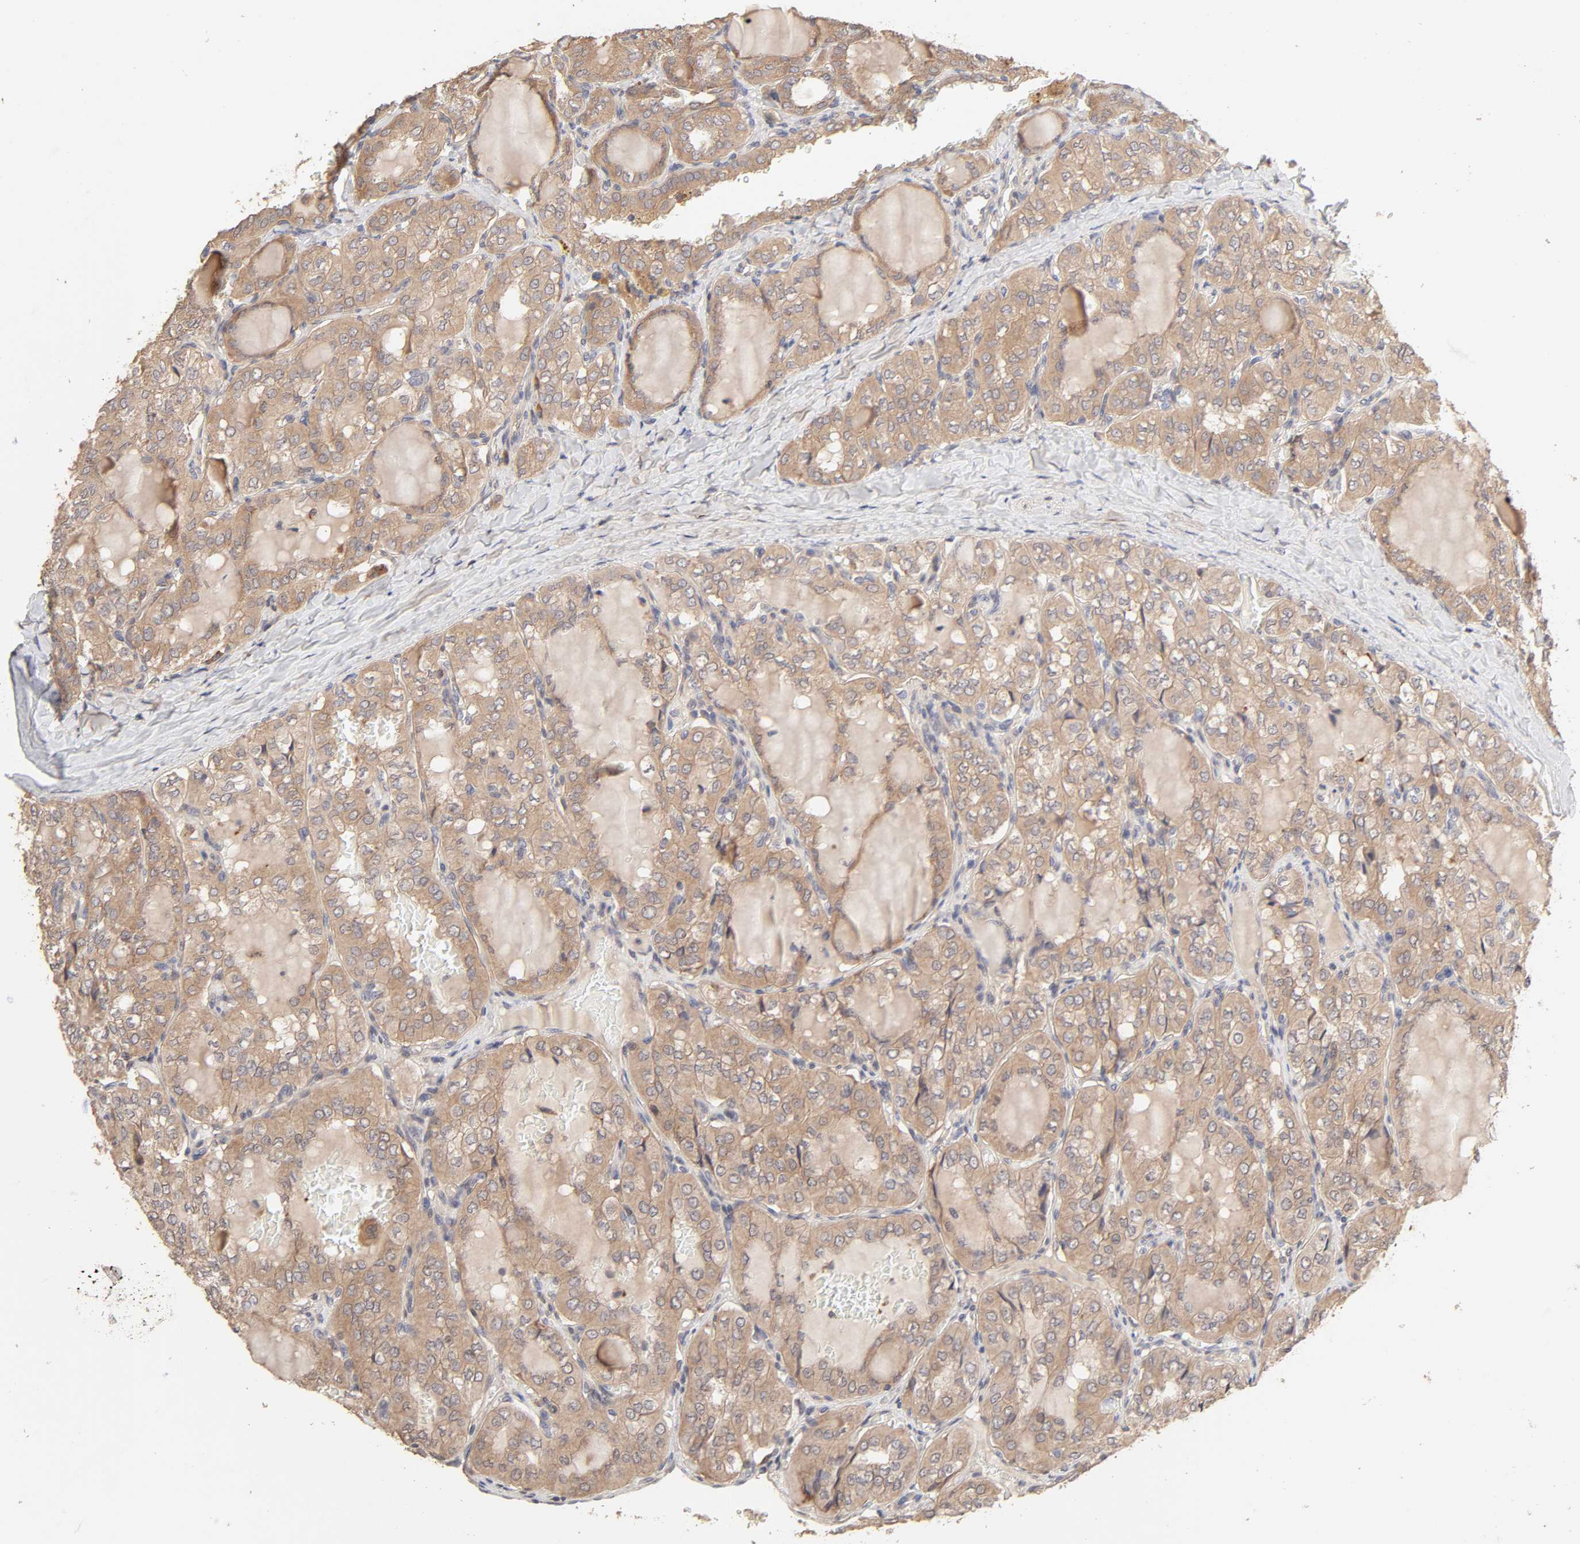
{"staining": {"intensity": "weak", "quantity": ">75%", "location": "cytoplasmic/membranous"}, "tissue": "thyroid cancer", "cell_type": "Tumor cells", "image_type": "cancer", "snomed": [{"axis": "morphology", "description": "Papillary adenocarcinoma, NOS"}, {"axis": "topography", "description": "Thyroid gland"}], "caption": "Thyroid cancer stained for a protein (brown) demonstrates weak cytoplasmic/membranous positive staining in approximately >75% of tumor cells.", "gene": "AP1G2", "patient": {"sex": "male", "age": 20}}